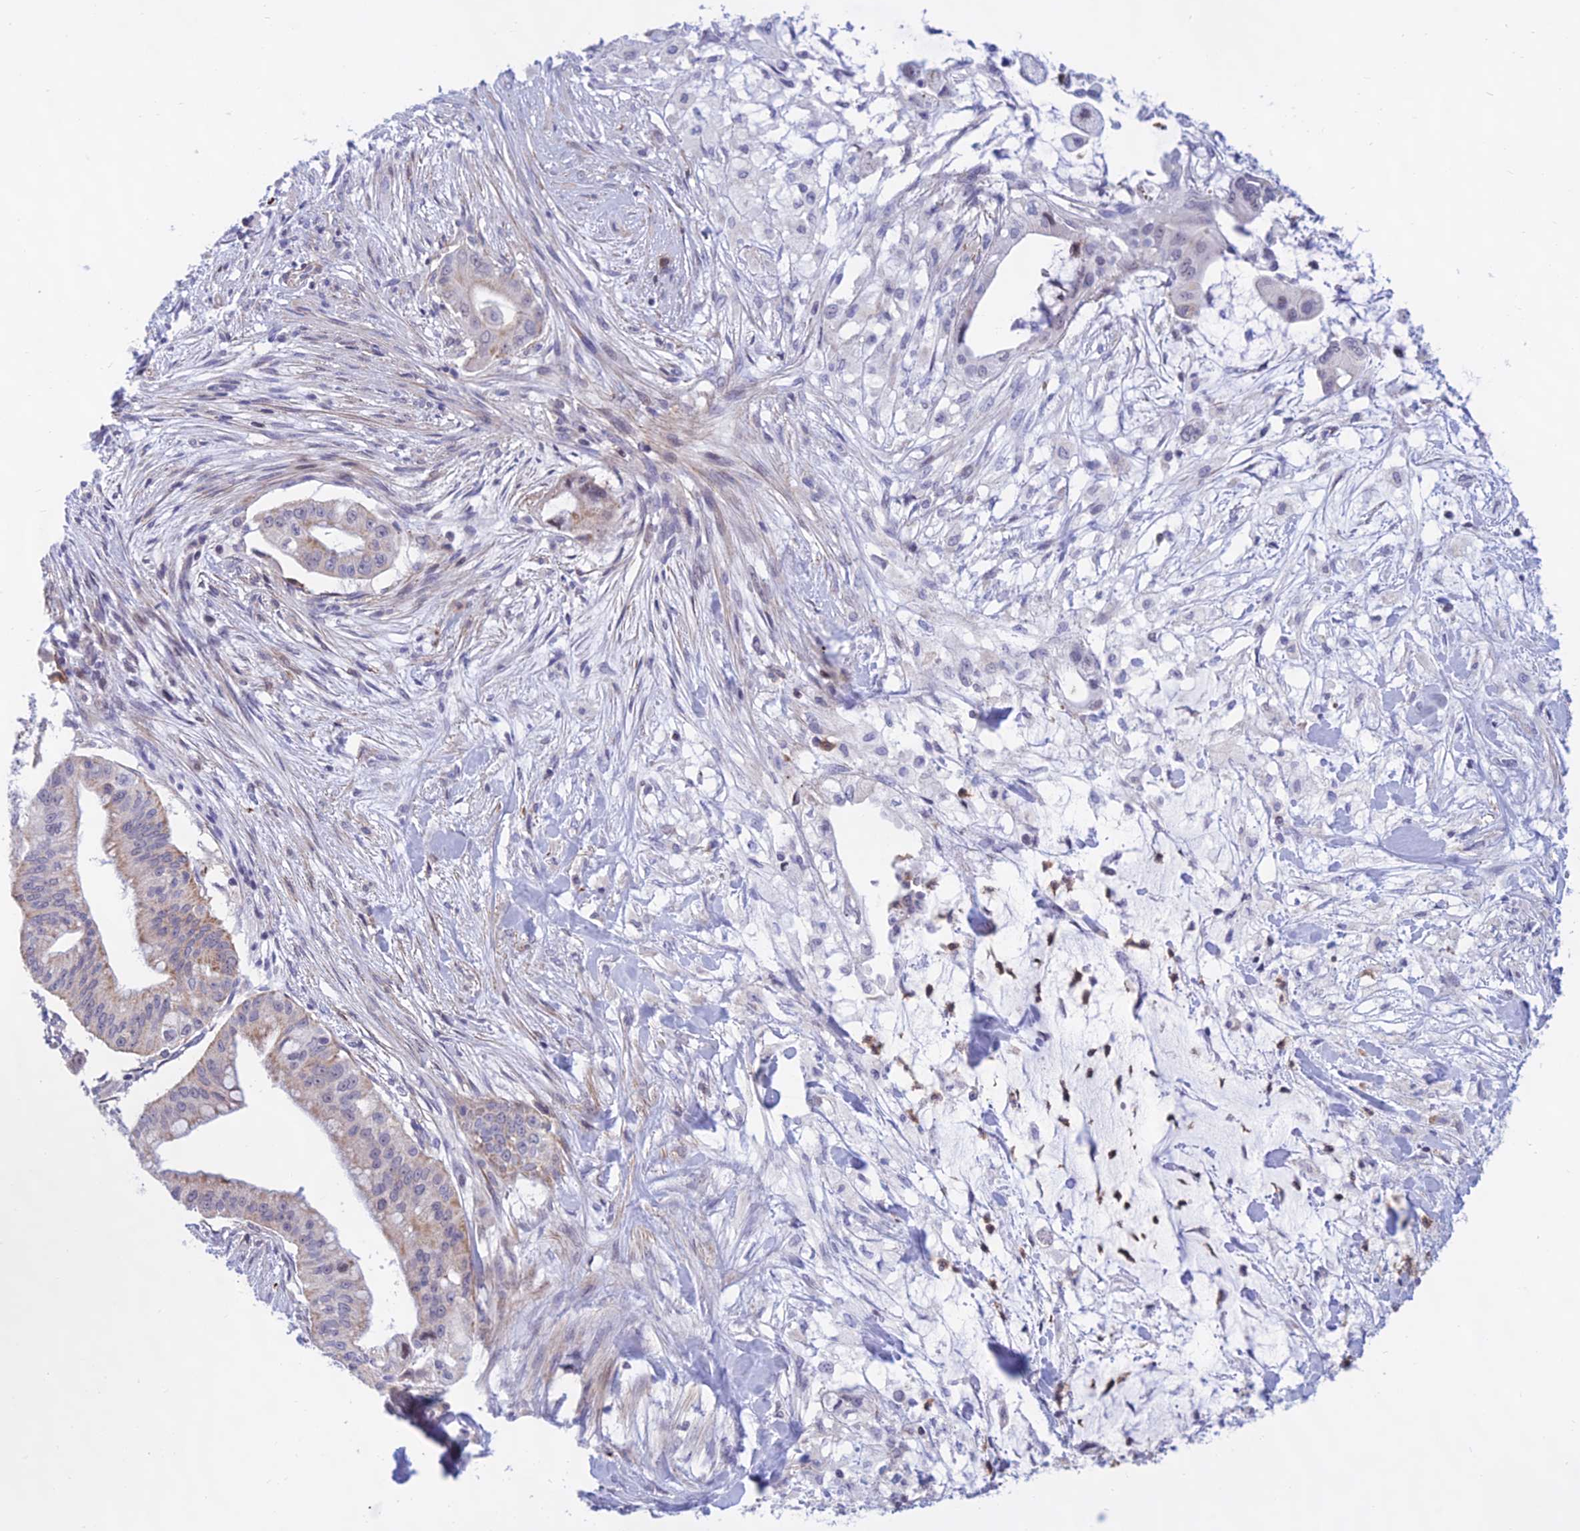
{"staining": {"intensity": "moderate", "quantity": "<25%", "location": "cytoplasmic/membranous"}, "tissue": "pancreatic cancer", "cell_type": "Tumor cells", "image_type": "cancer", "snomed": [{"axis": "morphology", "description": "Adenocarcinoma, NOS"}, {"axis": "topography", "description": "Pancreas"}], "caption": "Human pancreatic adenocarcinoma stained for a protein (brown) shows moderate cytoplasmic/membranous positive staining in approximately <25% of tumor cells.", "gene": "KRR1", "patient": {"sex": "male", "age": 46}}